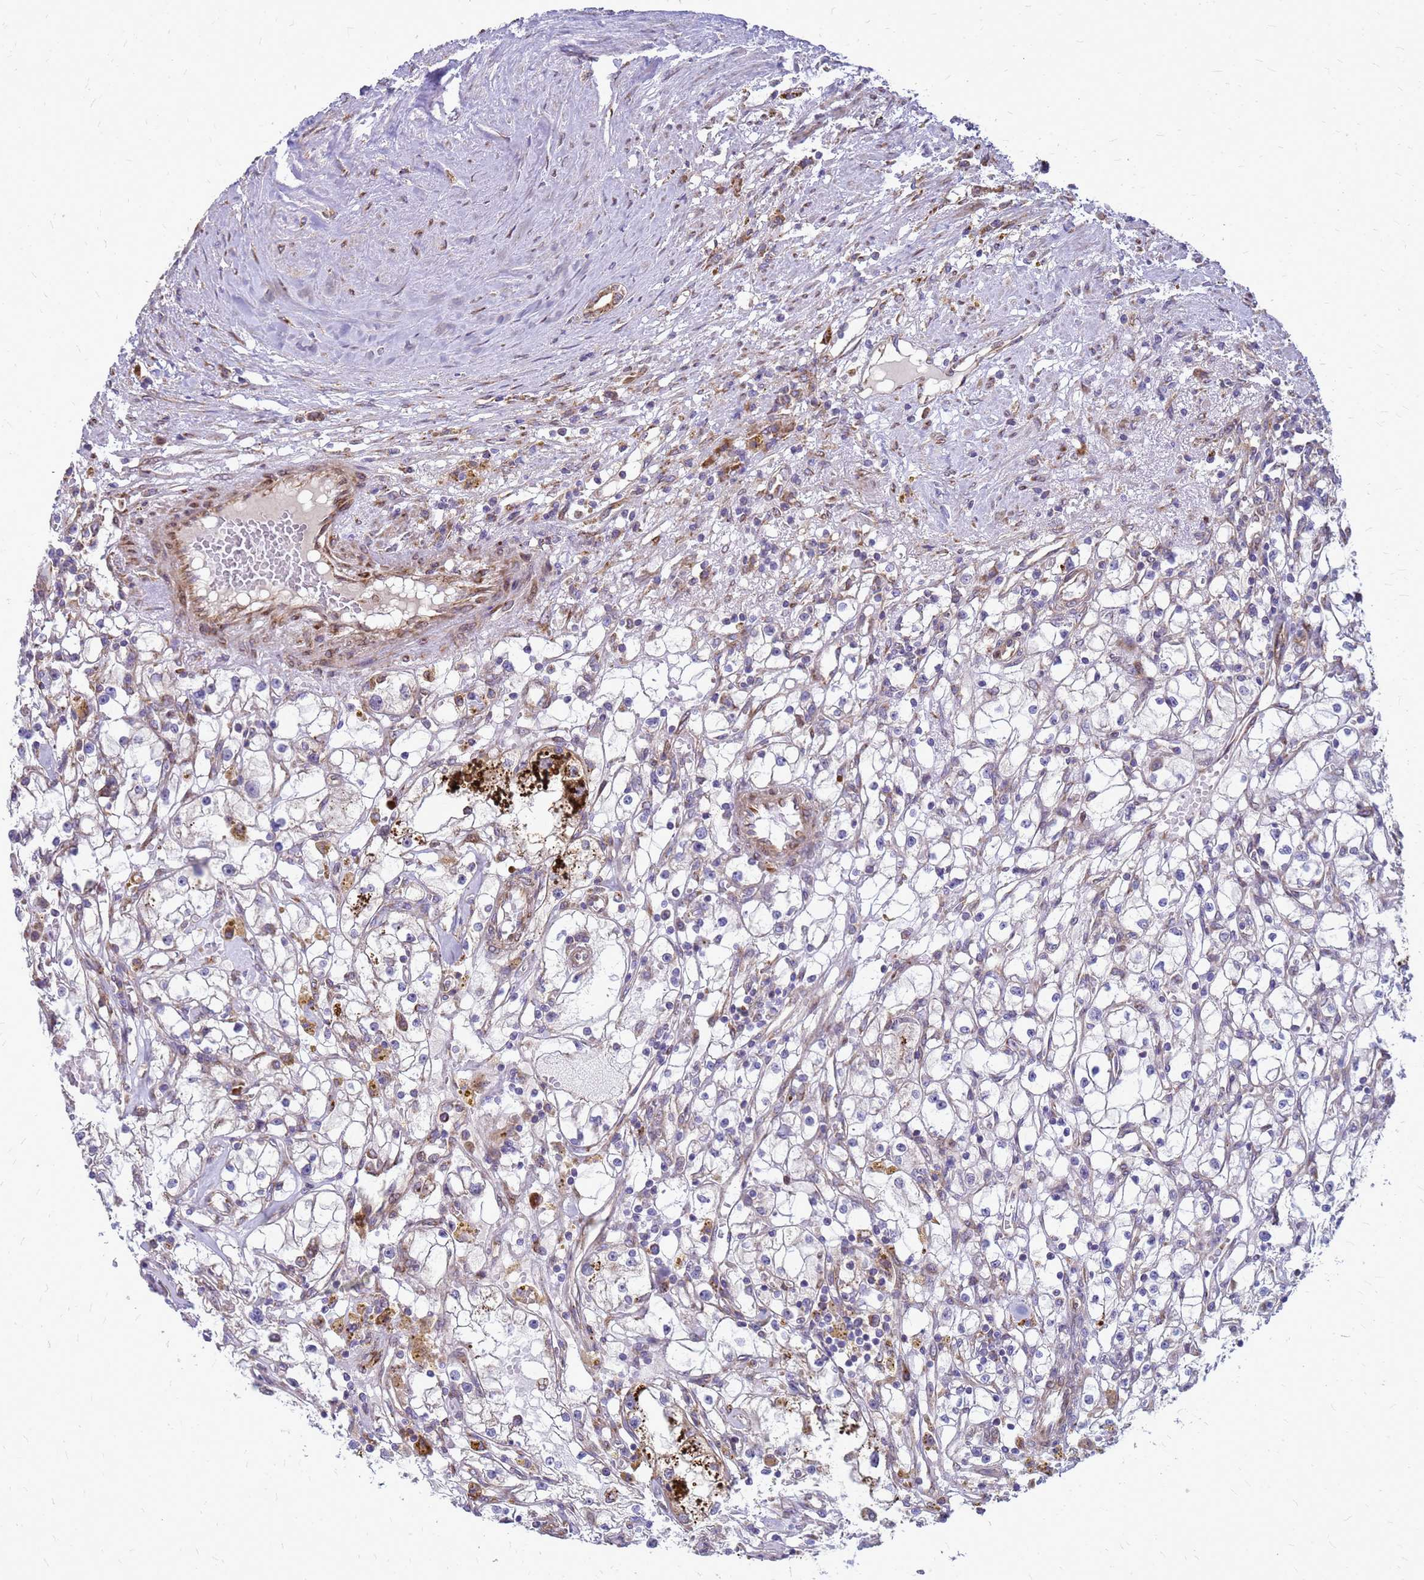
{"staining": {"intensity": "negative", "quantity": "none", "location": "none"}, "tissue": "renal cancer", "cell_type": "Tumor cells", "image_type": "cancer", "snomed": [{"axis": "morphology", "description": "Adenocarcinoma, NOS"}, {"axis": "topography", "description": "Kidney"}], "caption": "This is a histopathology image of immunohistochemistry staining of renal cancer (adenocarcinoma), which shows no expression in tumor cells. (Stains: DAB (3,3'-diaminobenzidine) immunohistochemistry (IHC) with hematoxylin counter stain, Microscopy: brightfield microscopy at high magnification).", "gene": "FSTL4", "patient": {"sex": "male", "age": 56}}